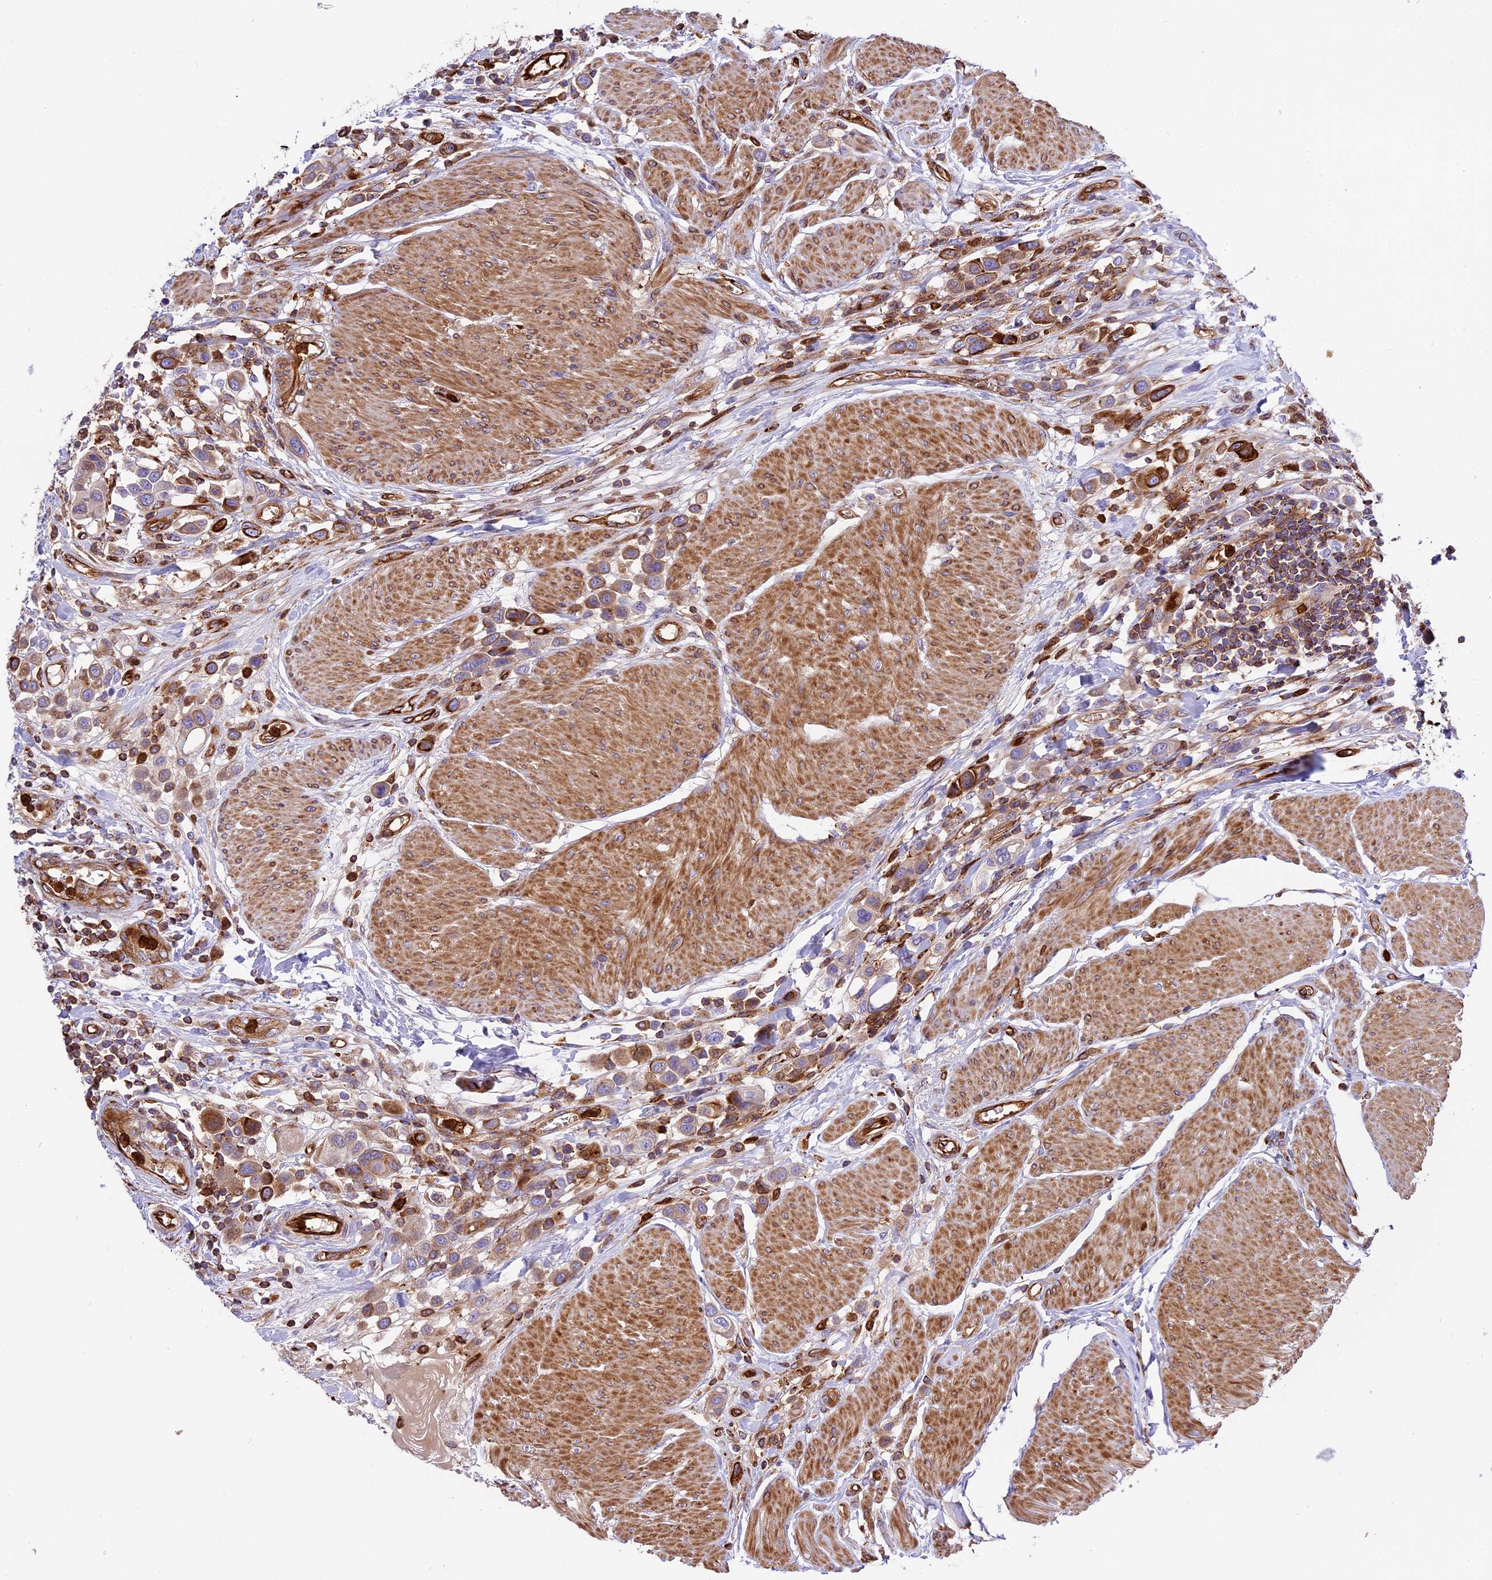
{"staining": {"intensity": "strong", "quantity": "<25%", "location": "cytoplasmic/membranous"}, "tissue": "urothelial cancer", "cell_type": "Tumor cells", "image_type": "cancer", "snomed": [{"axis": "morphology", "description": "Urothelial carcinoma, High grade"}, {"axis": "topography", "description": "Urinary bladder"}], "caption": "An image showing strong cytoplasmic/membranous expression in approximately <25% of tumor cells in high-grade urothelial carcinoma, as visualized by brown immunohistochemical staining.", "gene": "CD99L2", "patient": {"sex": "male", "age": 50}}